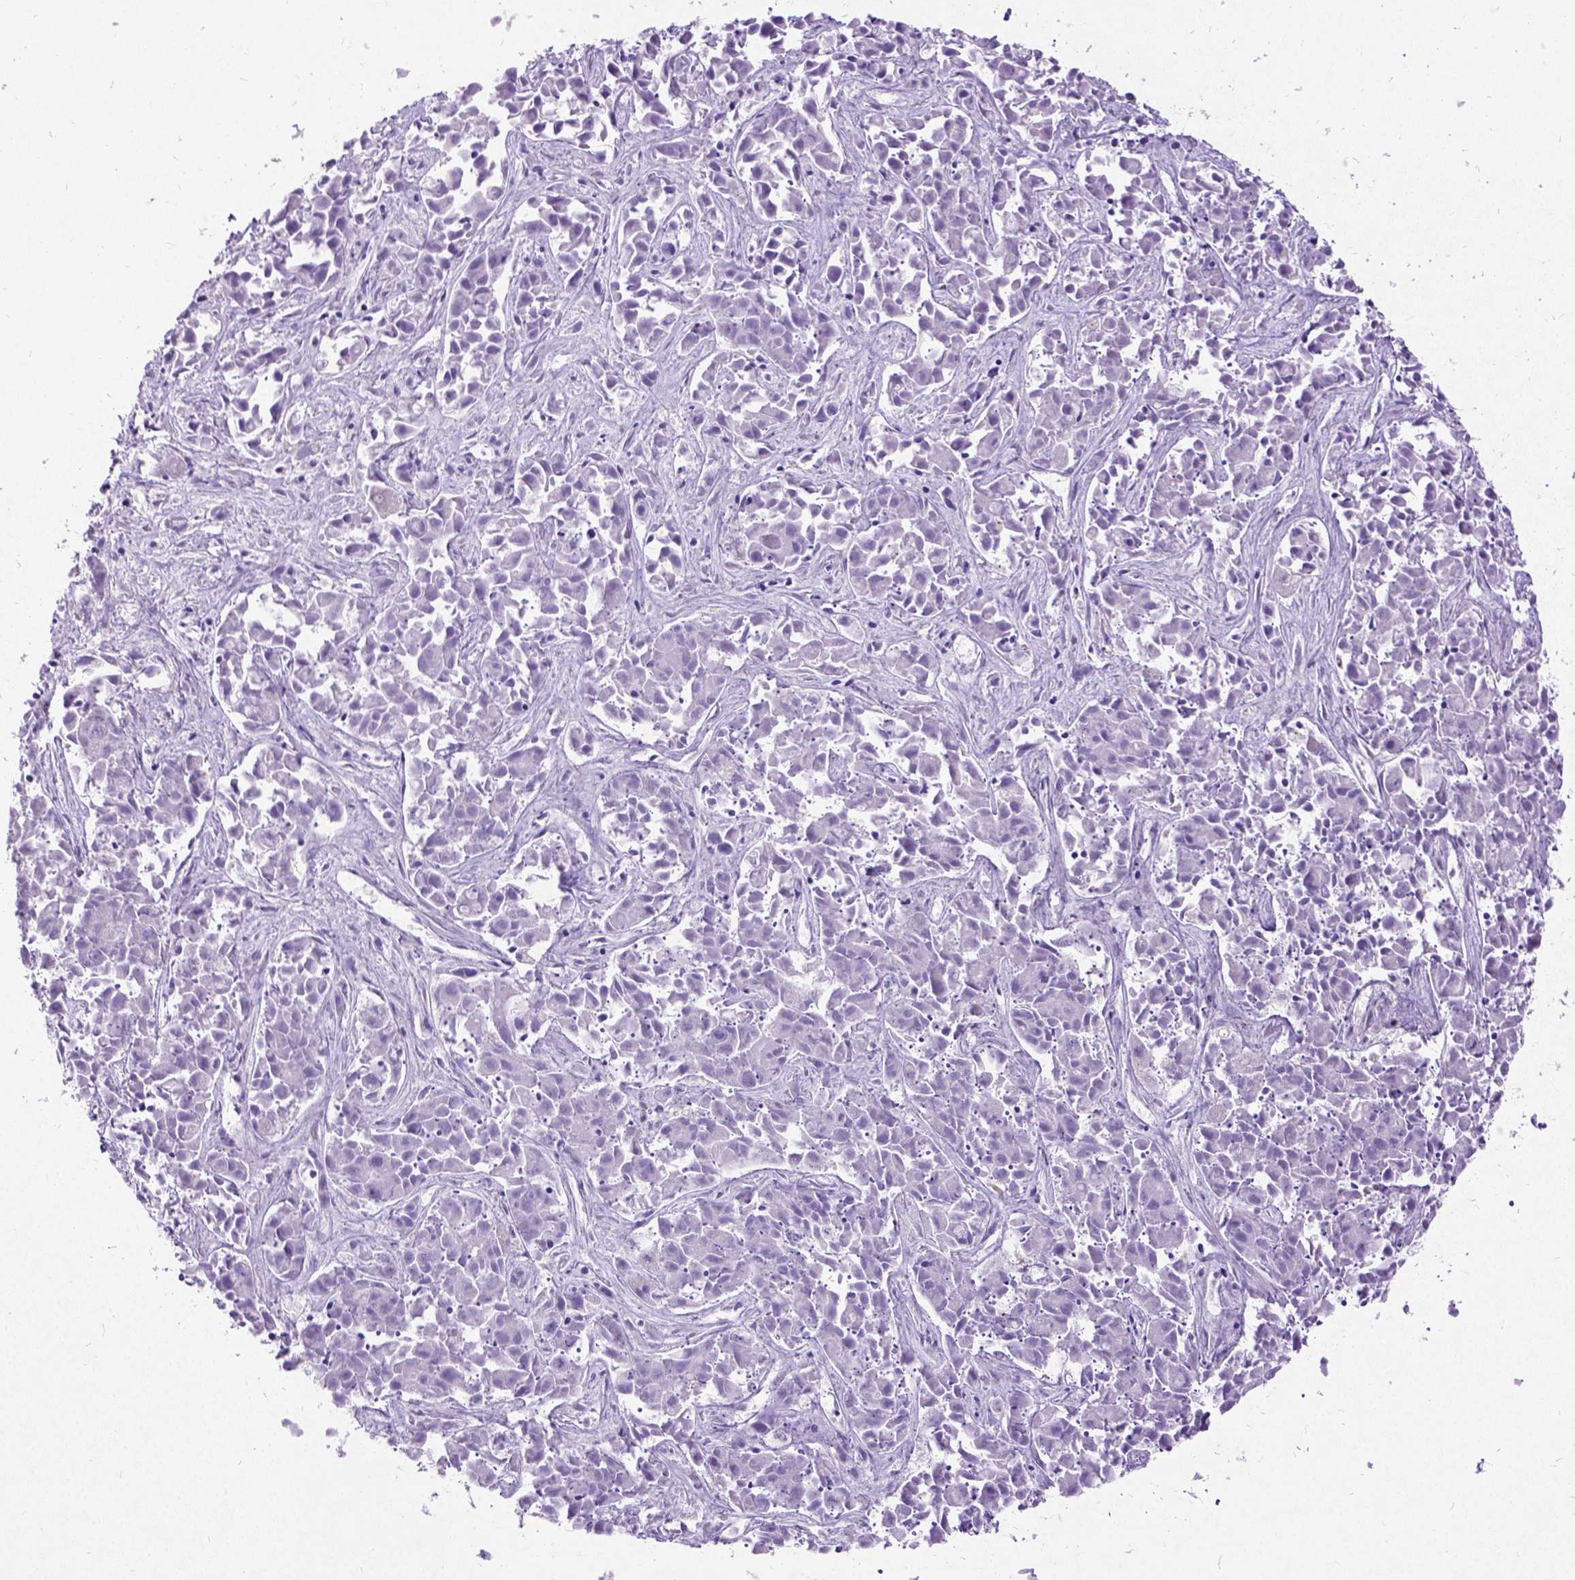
{"staining": {"intensity": "negative", "quantity": "none", "location": "none"}, "tissue": "liver cancer", "cell_type": "Tumor cells", "image_type": "cancer", "snomed": [{"axis": "morphology", "description": "Cholangiocarcinoma"}, {"axis": "topography", "description": "Liver"}], "caption": "Tumor cells show no significant expression in liver cholangiocarcinoma.", "gene": "NEUROD4", "patient": {"sex": "female", "age": 81}}